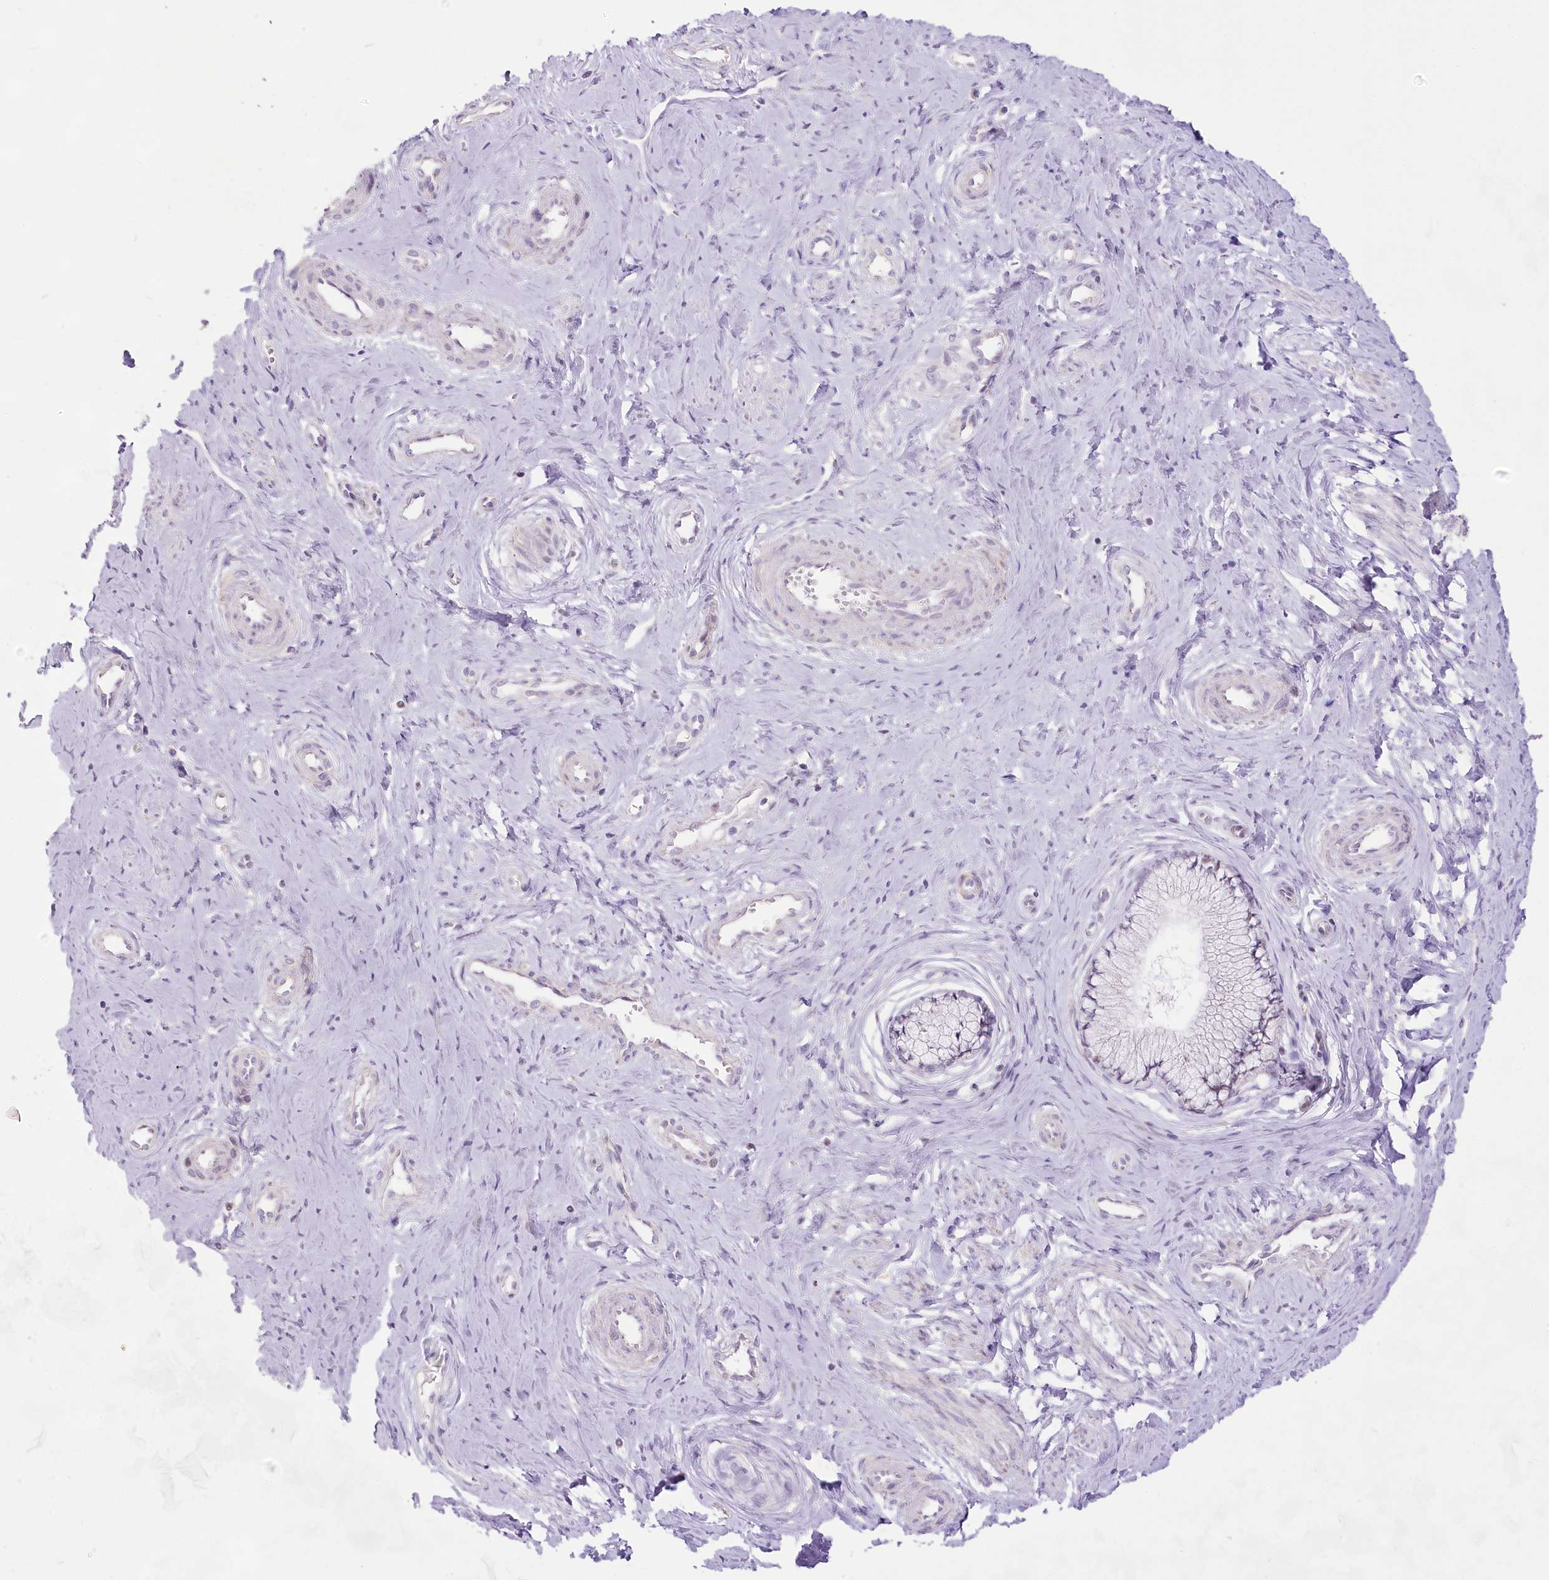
{"staining": {"intensity": "negative", "quantity": "none", "location": "none"}, "tissue": "cervix", "cell_type": "Glandular cells", "image_type": "normal", "snomed": [{"axis": "morphology", "description": "Normal tissue, NOS"}, {"axis": "topography", "description": "Cervix"}], "caption": "Micrograph shows no significant protein expression in glandular cells of normal cervix. (Brightfield microscopy of DAB (3,3'-diaminobenzidine) IHC at high magnification).", "gene": "CCDC30", "patient": {"sex": "female", "age": 36}}